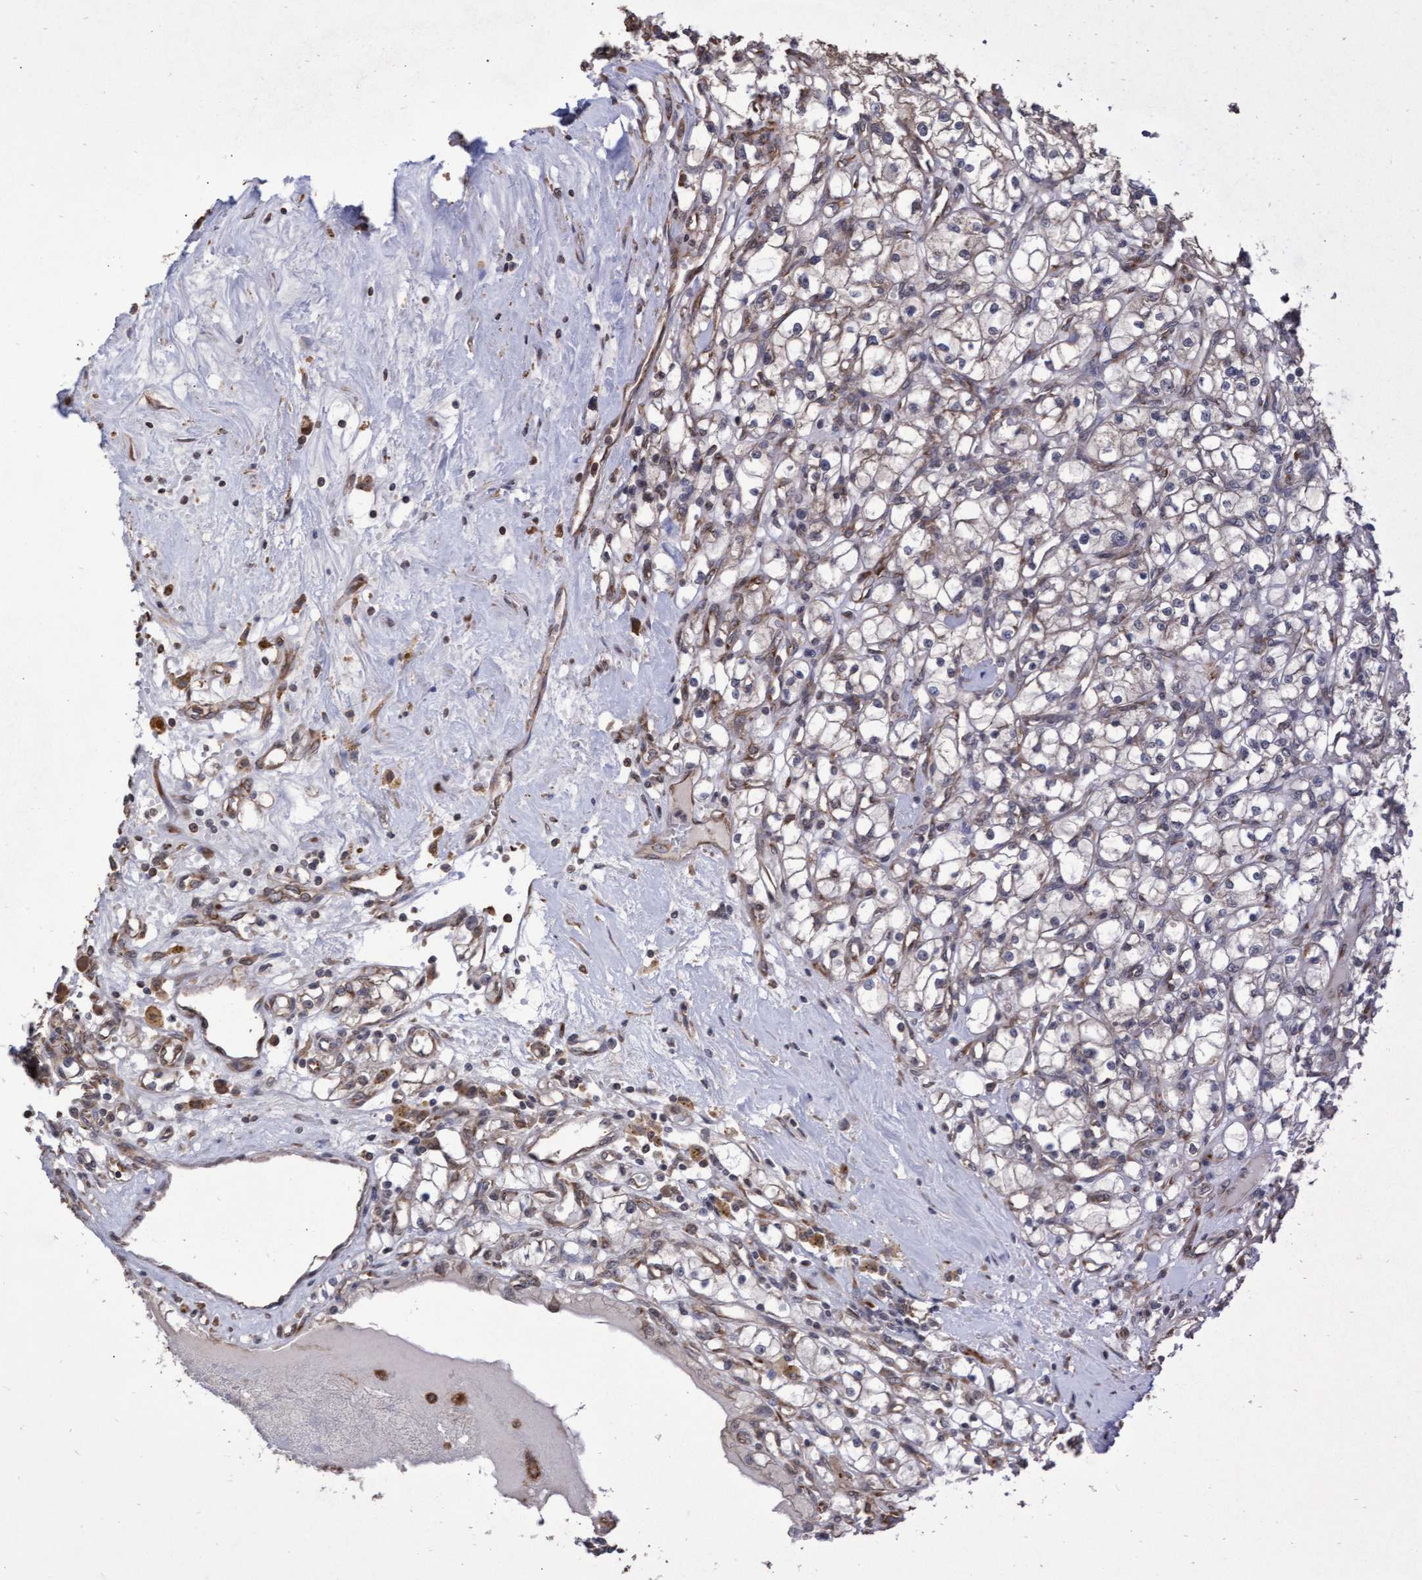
{"staining": {"intensity": "weak", "quantity": "25%-75%", "location": "cytoplasmic/membranous"}, "tissue": "renal cancer", "cell_type": "Tumor cells", "image_type": "cancer", "snomed": [{"axis": "morphology", "description": "Adenocarcinoma, NOS"}, {"axis": "topography", "description": "Kidney"}], "caption": "Protein analysis of renal cancer (adenocarcinoma) tissue reveals weak cytoplasmic/membranous staining in approximately 25%-75% of tumor cells.", "gene": "ABCF2", "patient": {"sex": "male", "age": 56}}